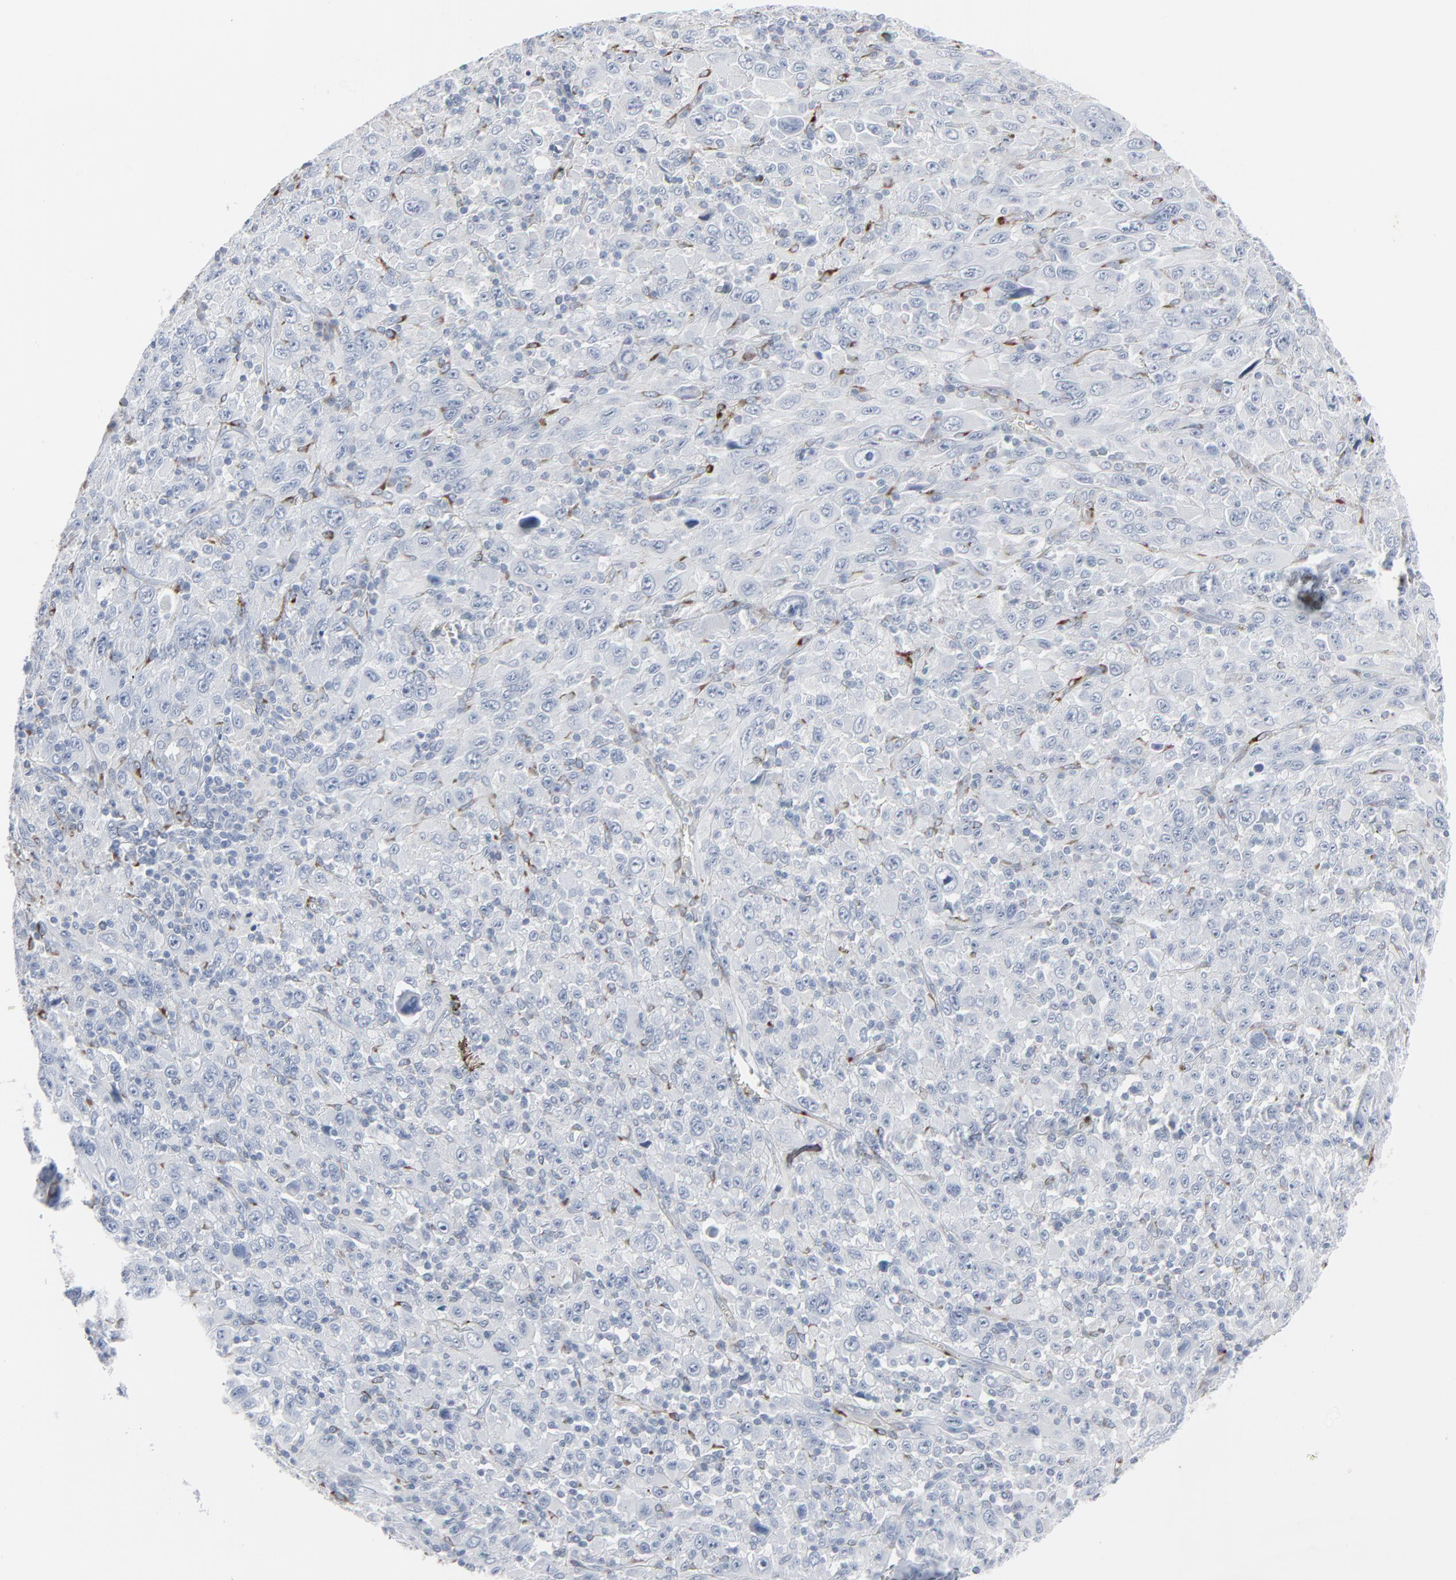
{"staining": {"intensity": "negative", "quantity": "none", "location": "none"}, "tissue": "melanoma", "cell_type": "Tumor cells", "image_type": "cancer", "snomed": [{"axis": "morphology", "description": "Malignant melanoma, Metastatic site"}, {"axis": "topography", "description": "Skin"}], "caption": "Tumor cells show no significant protein staining in melanoma.", "gene": "BGN", "patient": {"sex": "female", "age": 56}}